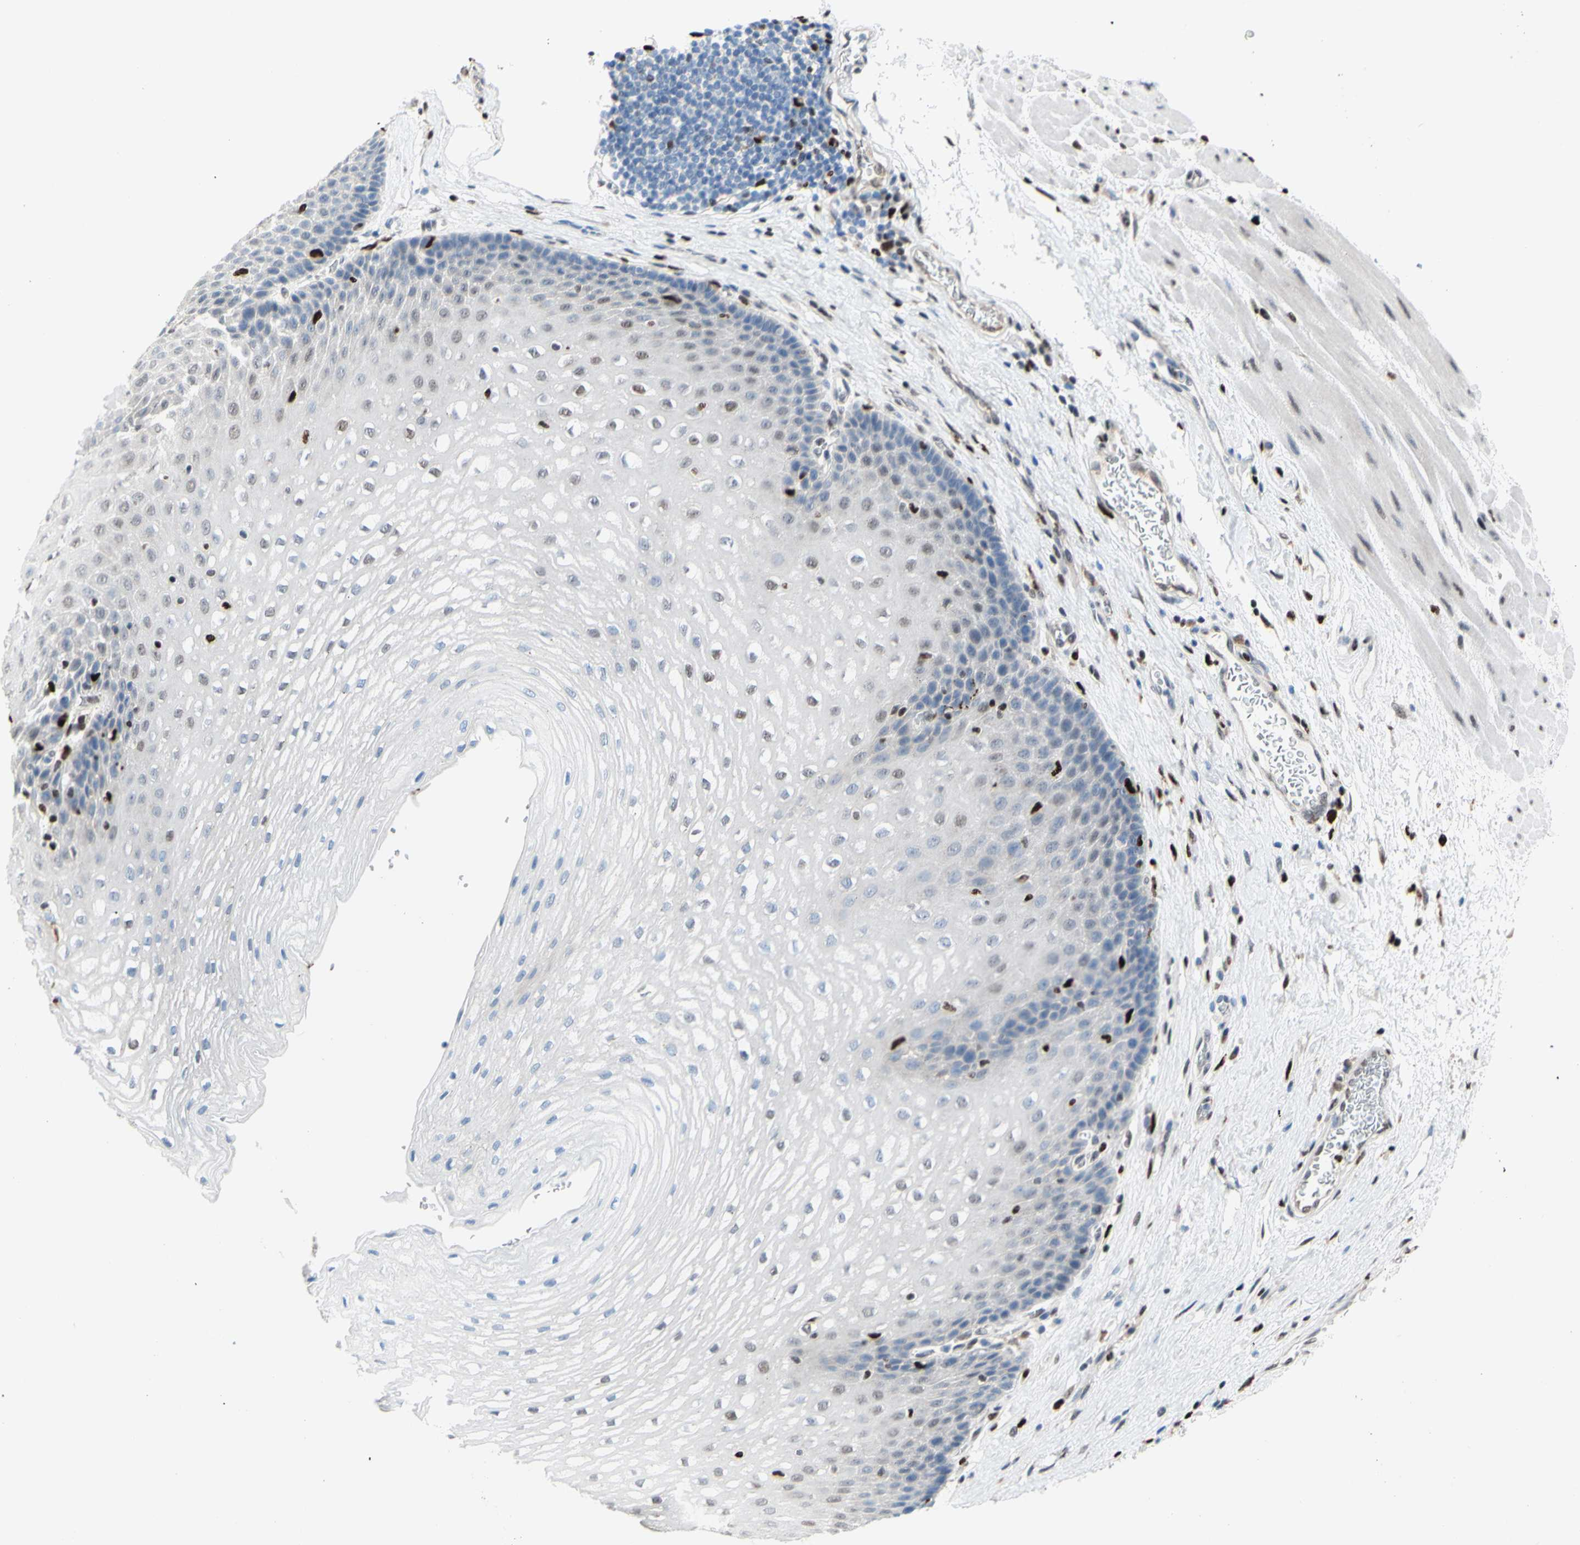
{"staining": {"intensity": "weak", "quantity": "<25%", "location": "nuclear"}, "tissue": "esophagus", "cell_type": "Squamous epithelial cells", "image_type": "normal", "snomed": [{"axis": "morphology", "description": "Normal tissue, NOS"}, {"axis": "topography", "description": "Esophagus"}], "caption": "Immunohistochemical staining of benign esophagus demonstrates no significant staining in squamous epithelial cells.", "gene": "EED", "patient": {"sex": "male", "age": 48}}